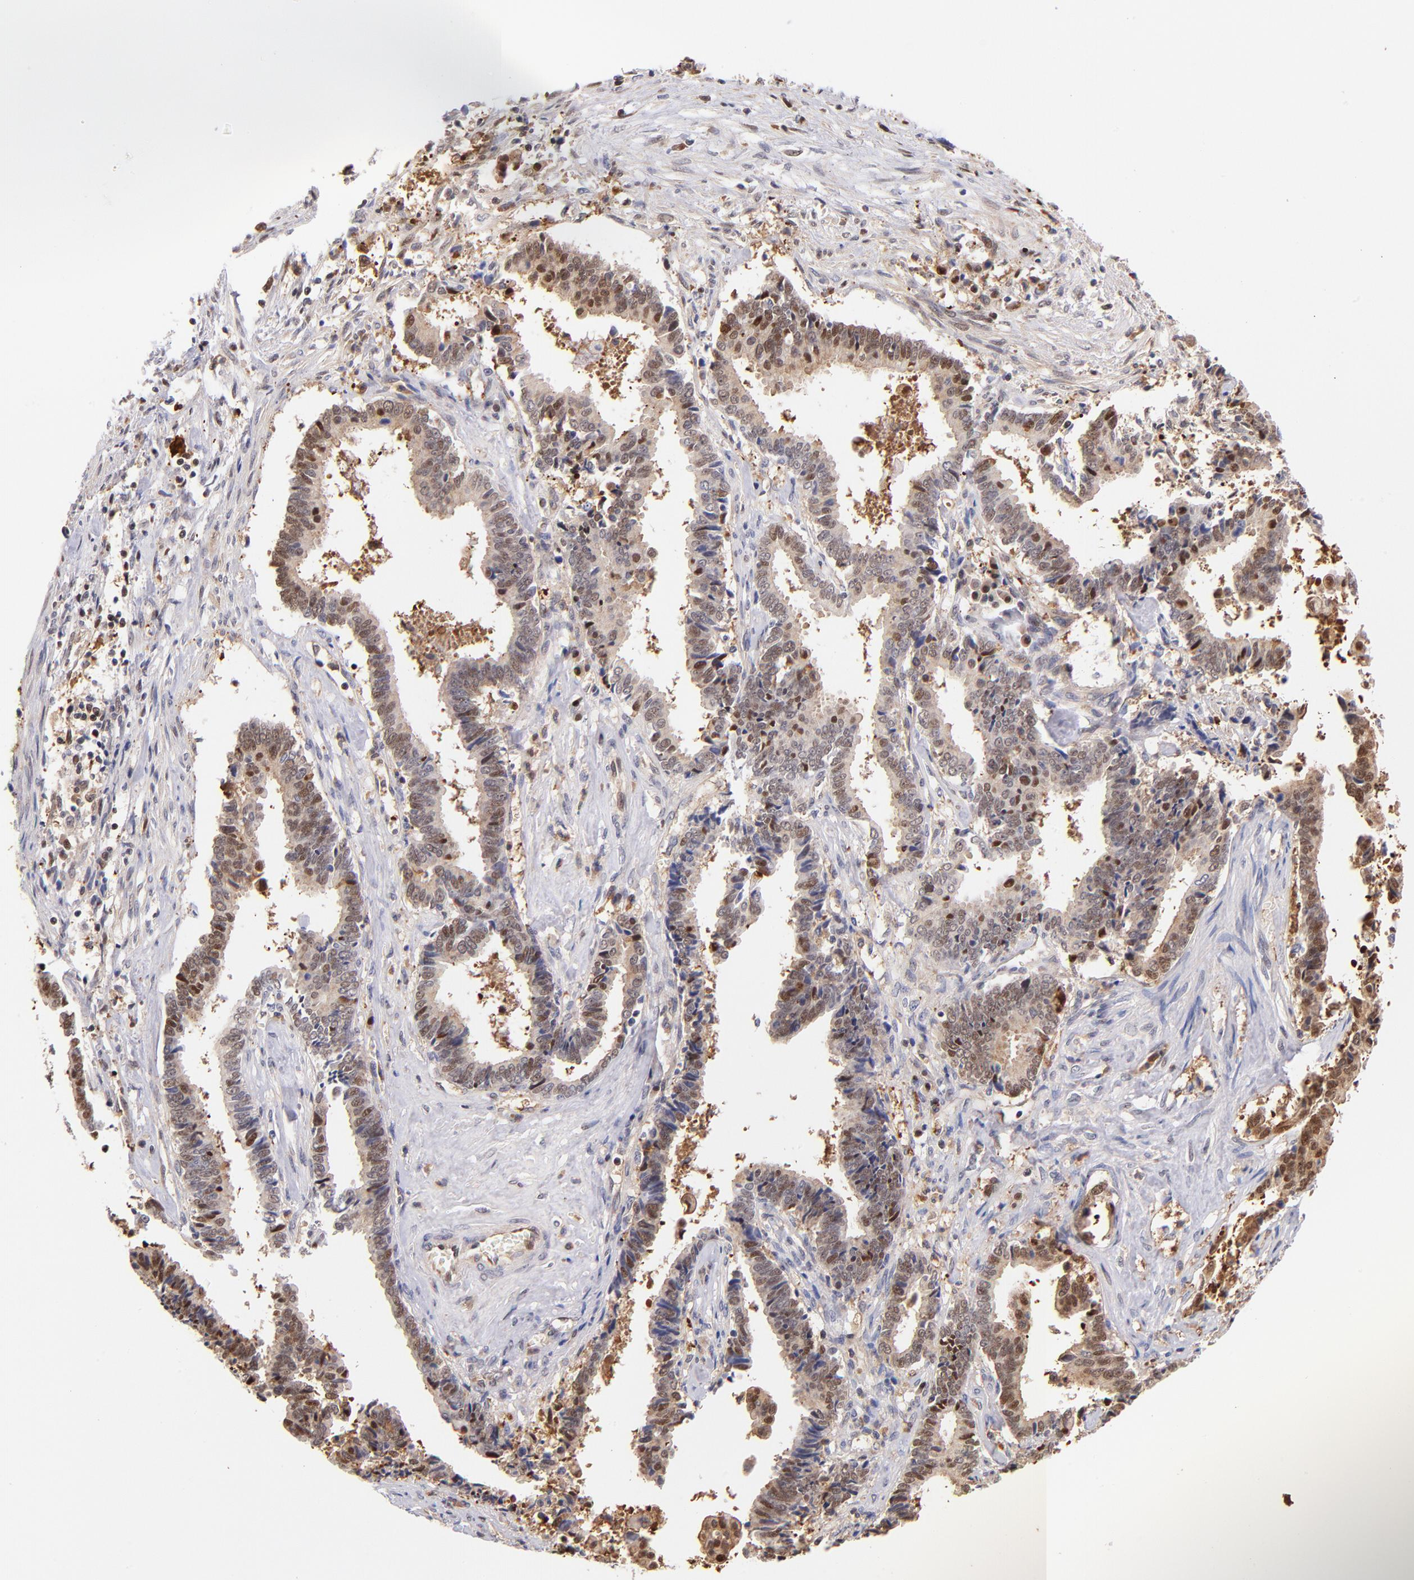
{"staining": {"intensity": "weak", "quantity": ">75%", "location": "cytoplasmic/membranous,nuclear"}, "tissue": "liver cancer", "cell_type": "Tumor cells", "image_type": "cancer", "snomed": [{"axis": "morphology", "description": "Cholangiocarcinoma"}, {"axis": "topography", "description": "Liver"}], "caption": "The photomicrograph shows a brown stain indicating the presence of a protein in the cytoplasmic/membranous and nuclear of tumor cells in cholangiocarcinoma (liver).", "gene": "YWHAB", "patient": {"sex": "male", "age": 57}}